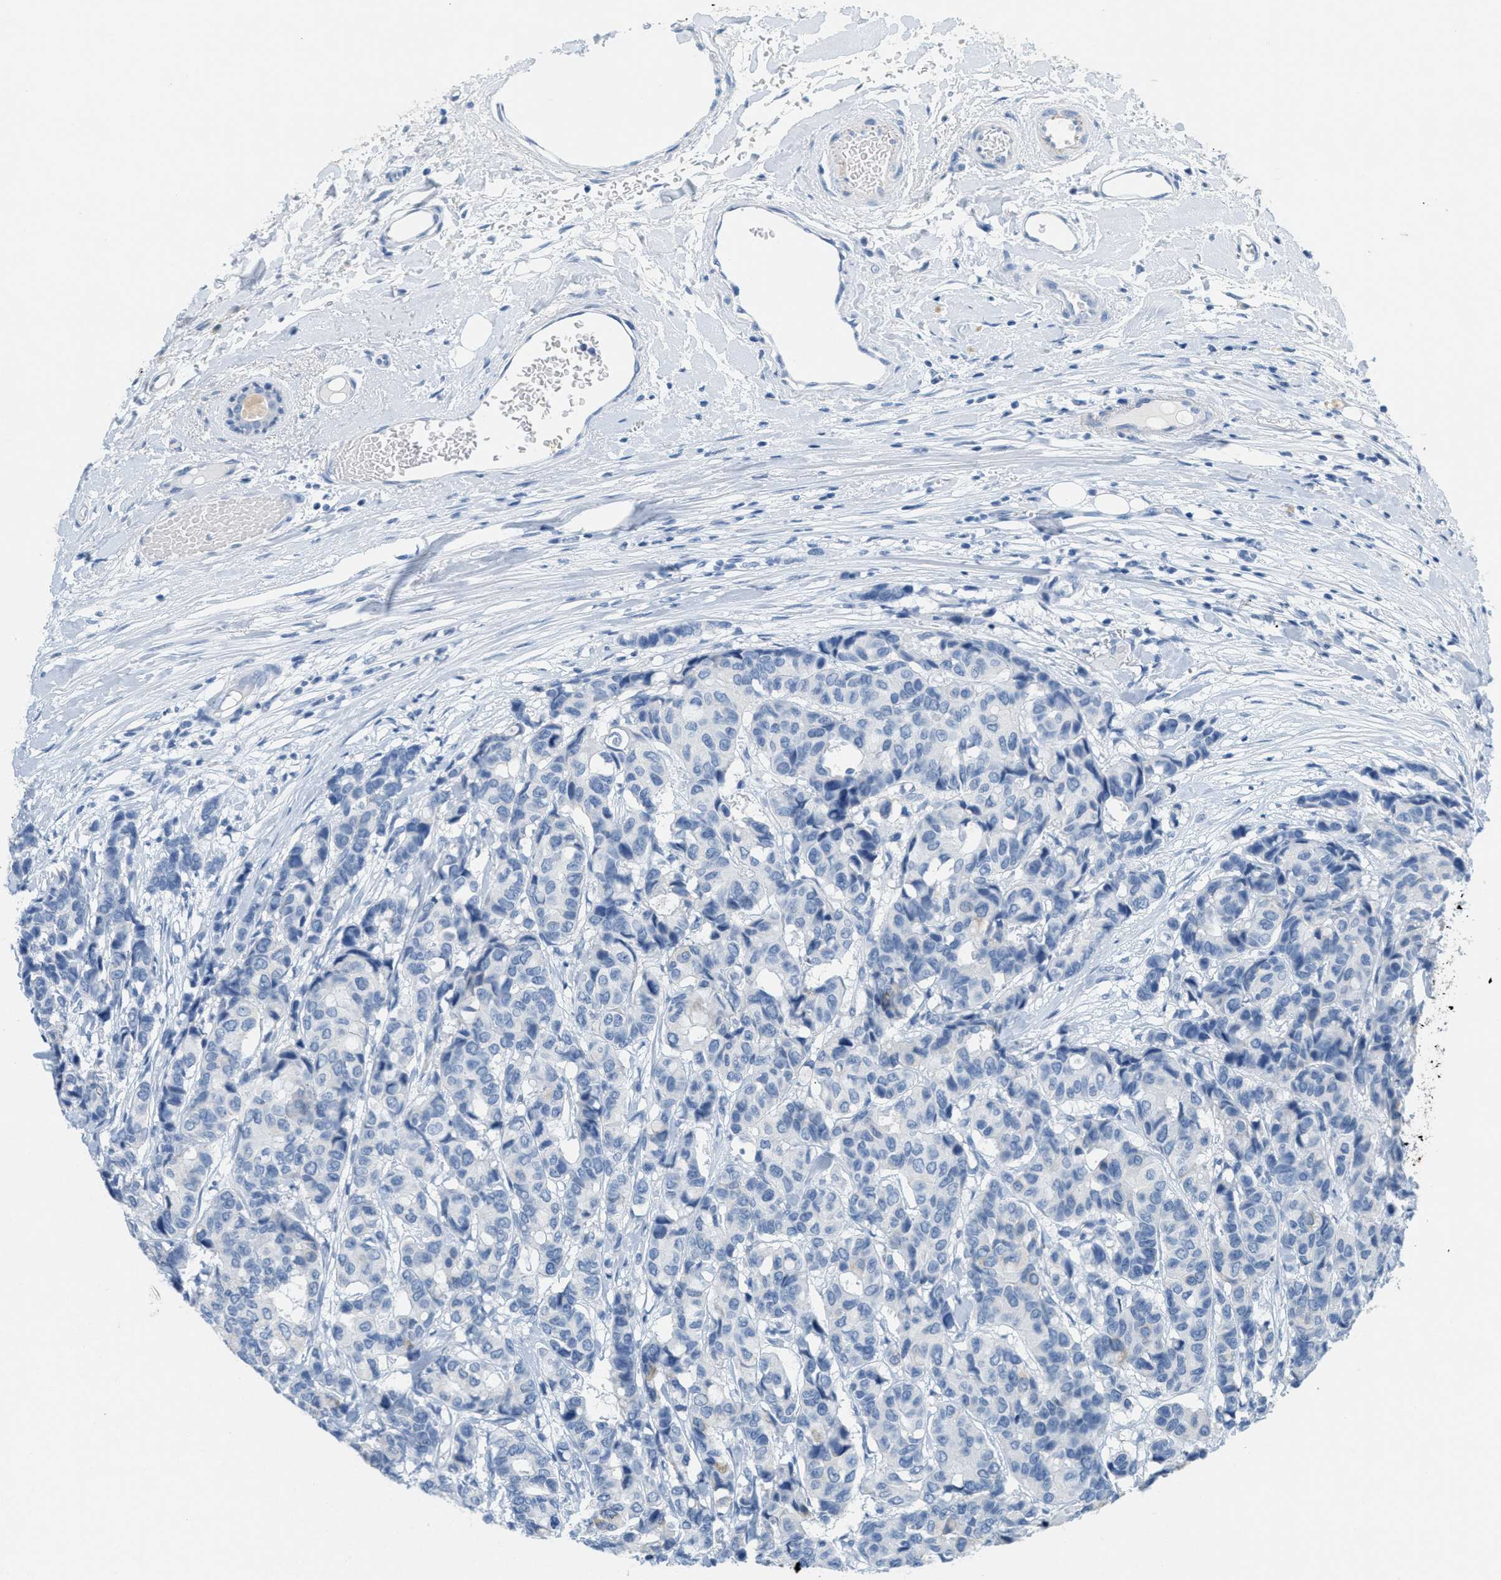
{"staining": {"intensity": "negative", "quantity": "none", "location": "none"}, "tissue": "breast cancer", "cell_type": "Tumor cells", "image_type": "cancer", "snomed": [{"axis": "morphology", "description": "Duct carcinoma"}, {"axis": "topography", "description": "Breast"}], "caption": "Immunohistochemical staining of human breast cancer exhibits no significant expression in tumor cells.", "gene": "GPM6A", "patient": {"sex": "female", "age": 87}}